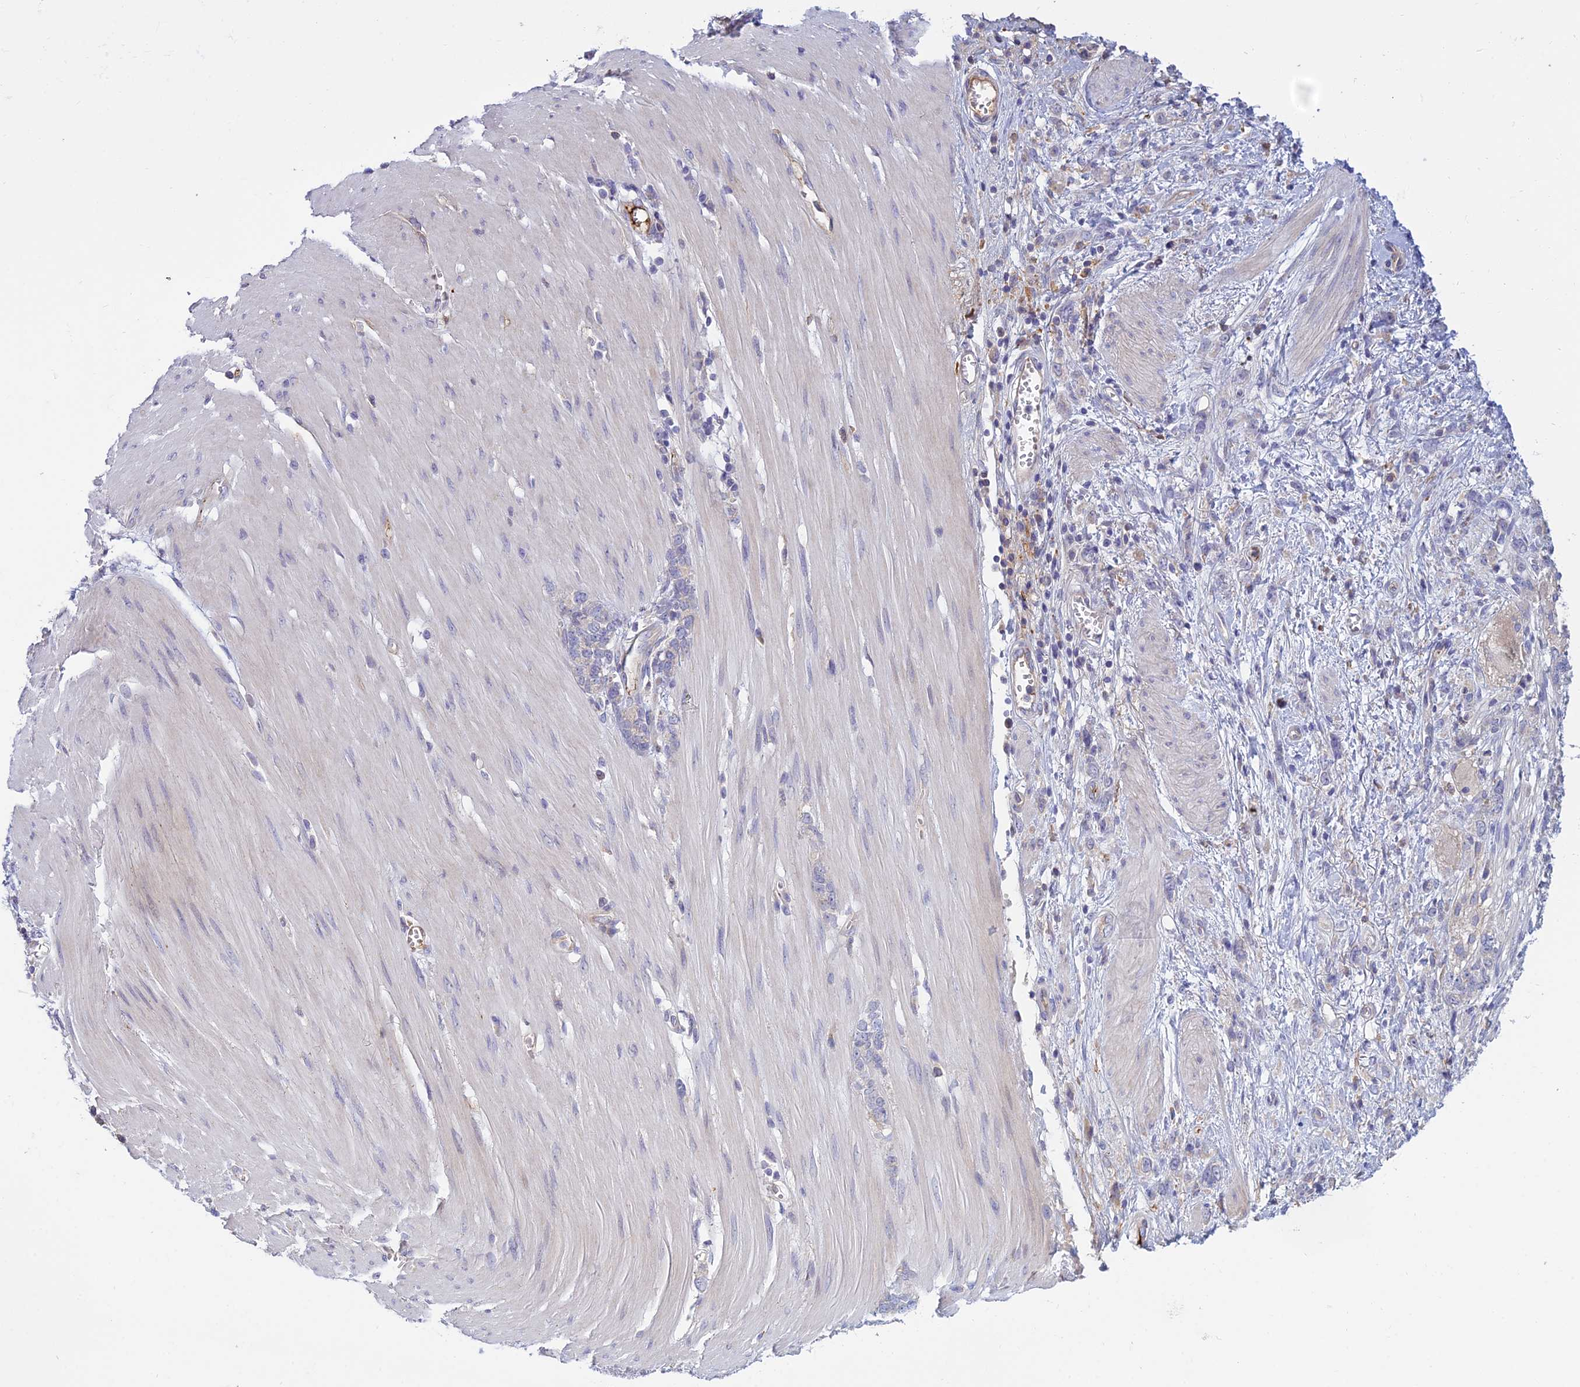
{"staining": {"intensity": "negative", "quantity": "none", "location": "none"}, "tissue": "stomach cancer", "cell_type": "Tumor cells", "image_type": "cancer", "snomed": [{"axis": "morphology", "description": "Adenocarcinoma, NOS"}, {"axis": "topography", "description": "Stomach"}], "caption": "There is no significant positivity in tumor cells of adenocarcinoma (stomach).", "gene": "DUS2", "patient": {"sex": "female", "age": 76}}